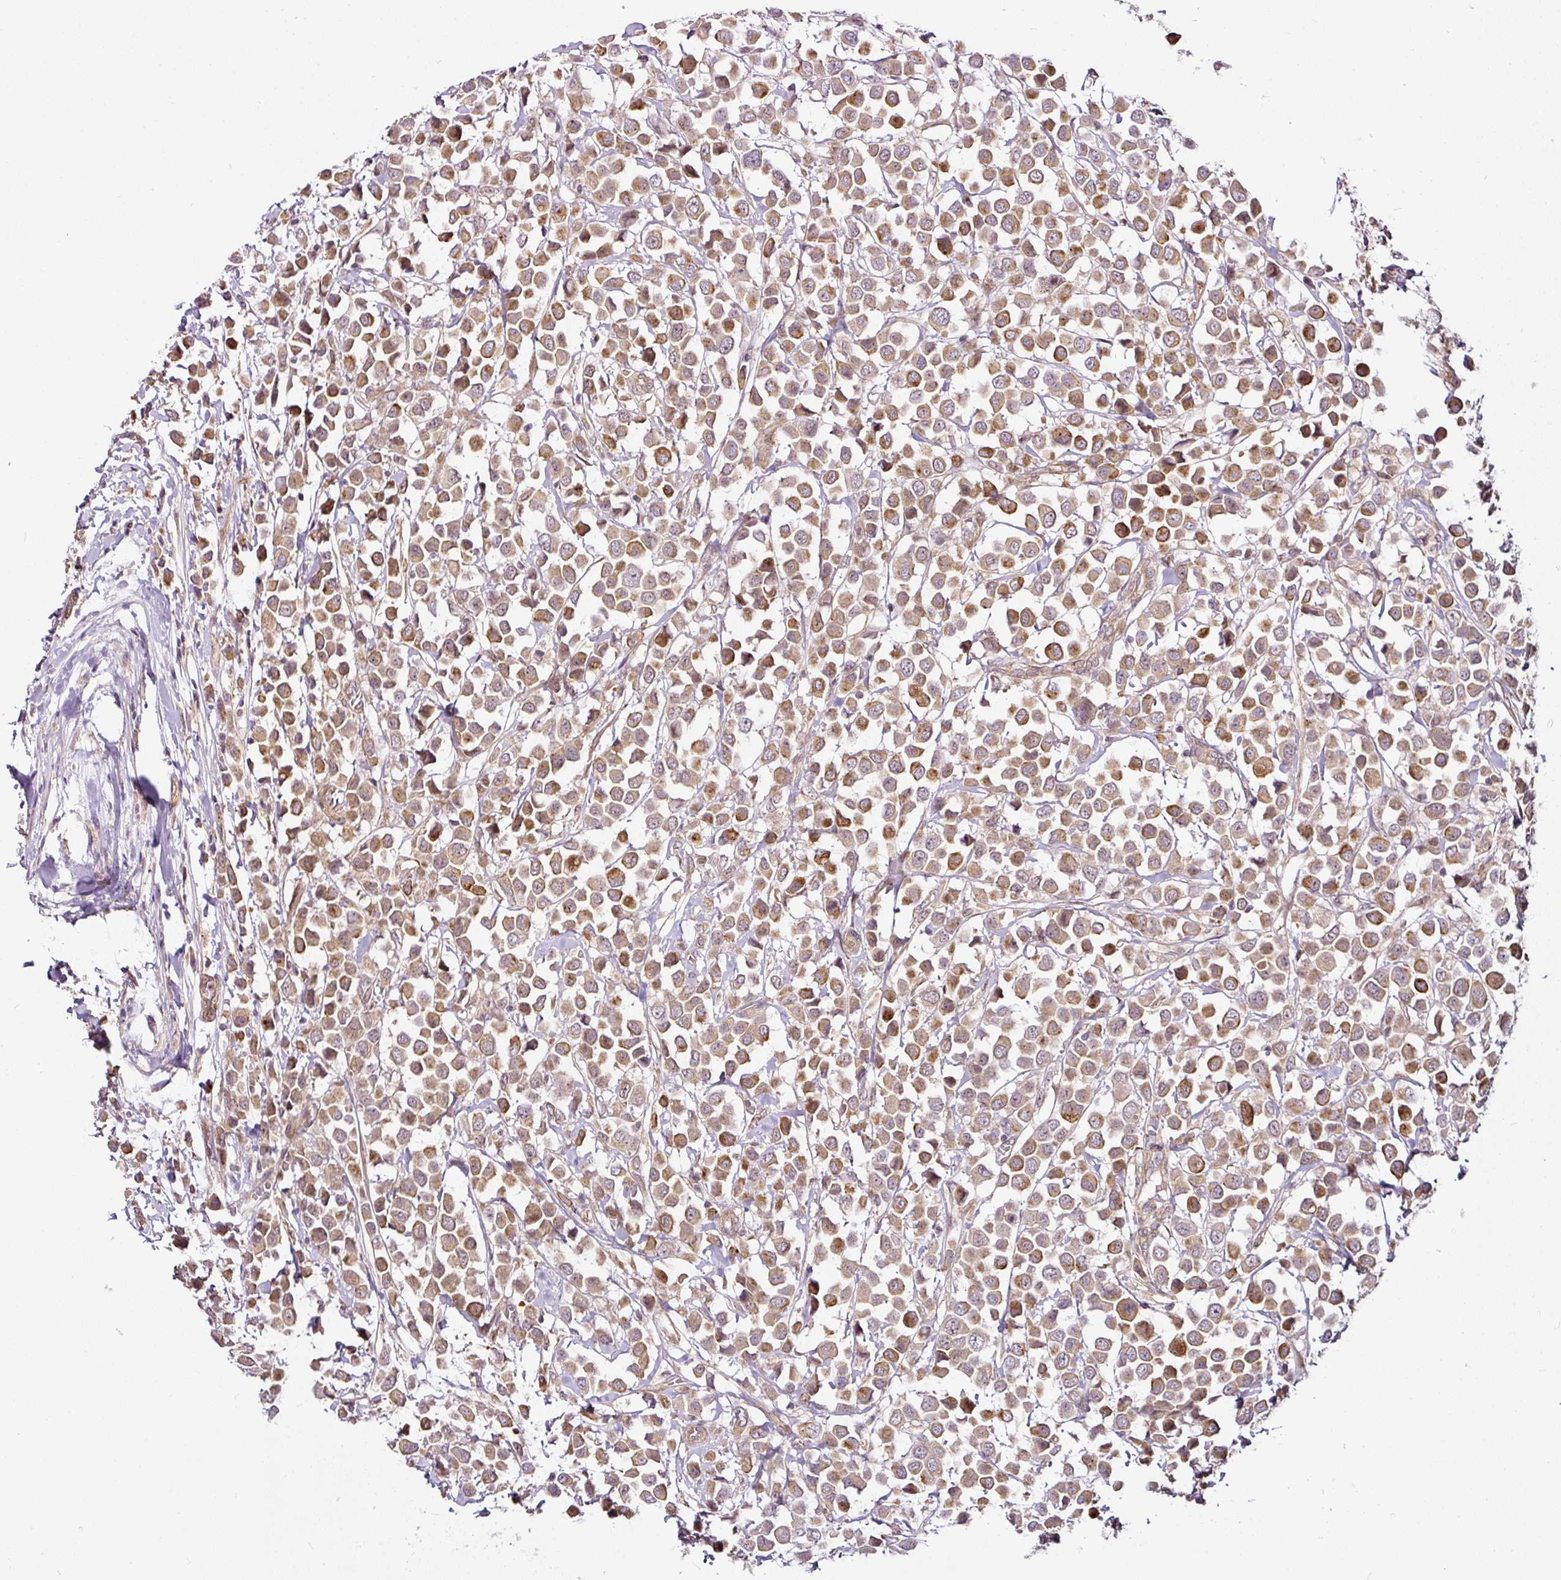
{"staining": {"intensity": "moderate", "quantity": ">75%", "location": "cytoplasmic/membranous"}, "tissue": "breast cancer", "cell_type": "Tumor cells", "image_type": "cancer", "snomed": [{"axis": "morphology", "description": "Duct carcinoma"}, {"axis": "topography", "description": "Breast"}], "caption": "A photomicrograph of human breast intraductal carcinoma stained for a protein demonstrates moderate cytoplasmic/membranous brown staining in tumor cells.", "gene": "DCAF13", "patient": {"sex": "female", "age": 61}}